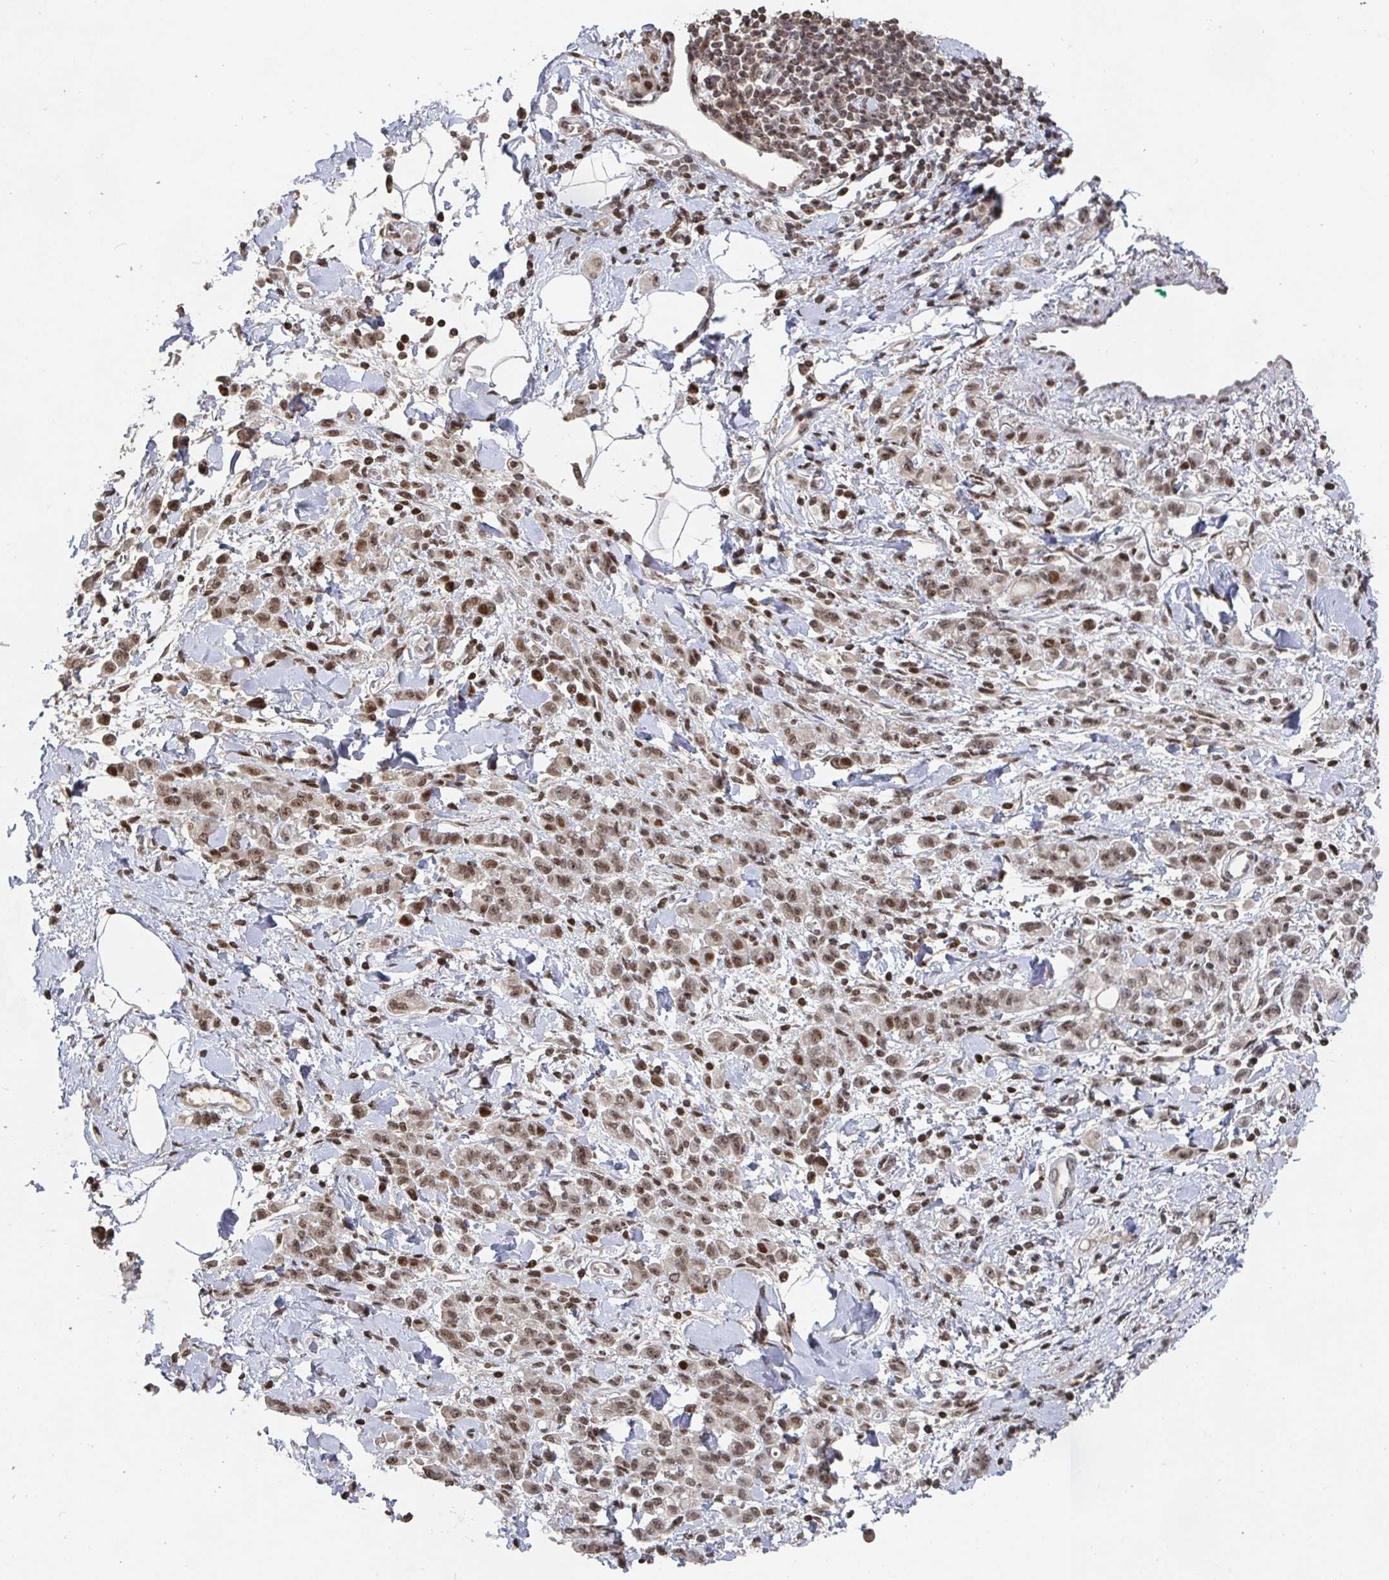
{"staining": {"intensity": "moderate", "quantity": ">75%", "location": "nuclear"}, "tissue": "stomach cancer", "cell_type": "Tumor cells", "image_type": "cancer", "snomed": [{"axis": "morphology", "description": "Adenocarcinoma, NOS"}, {"axis": "topography", "description": "Stomach"}], "caption": "Protein expression analysis of adenocarcinoma (stomach) exhibits moderate nuclear staining in approximately >75% of tumor cells.", "gene": "ZDHHC12", "patient": {"sex": "male", "age": 77}}